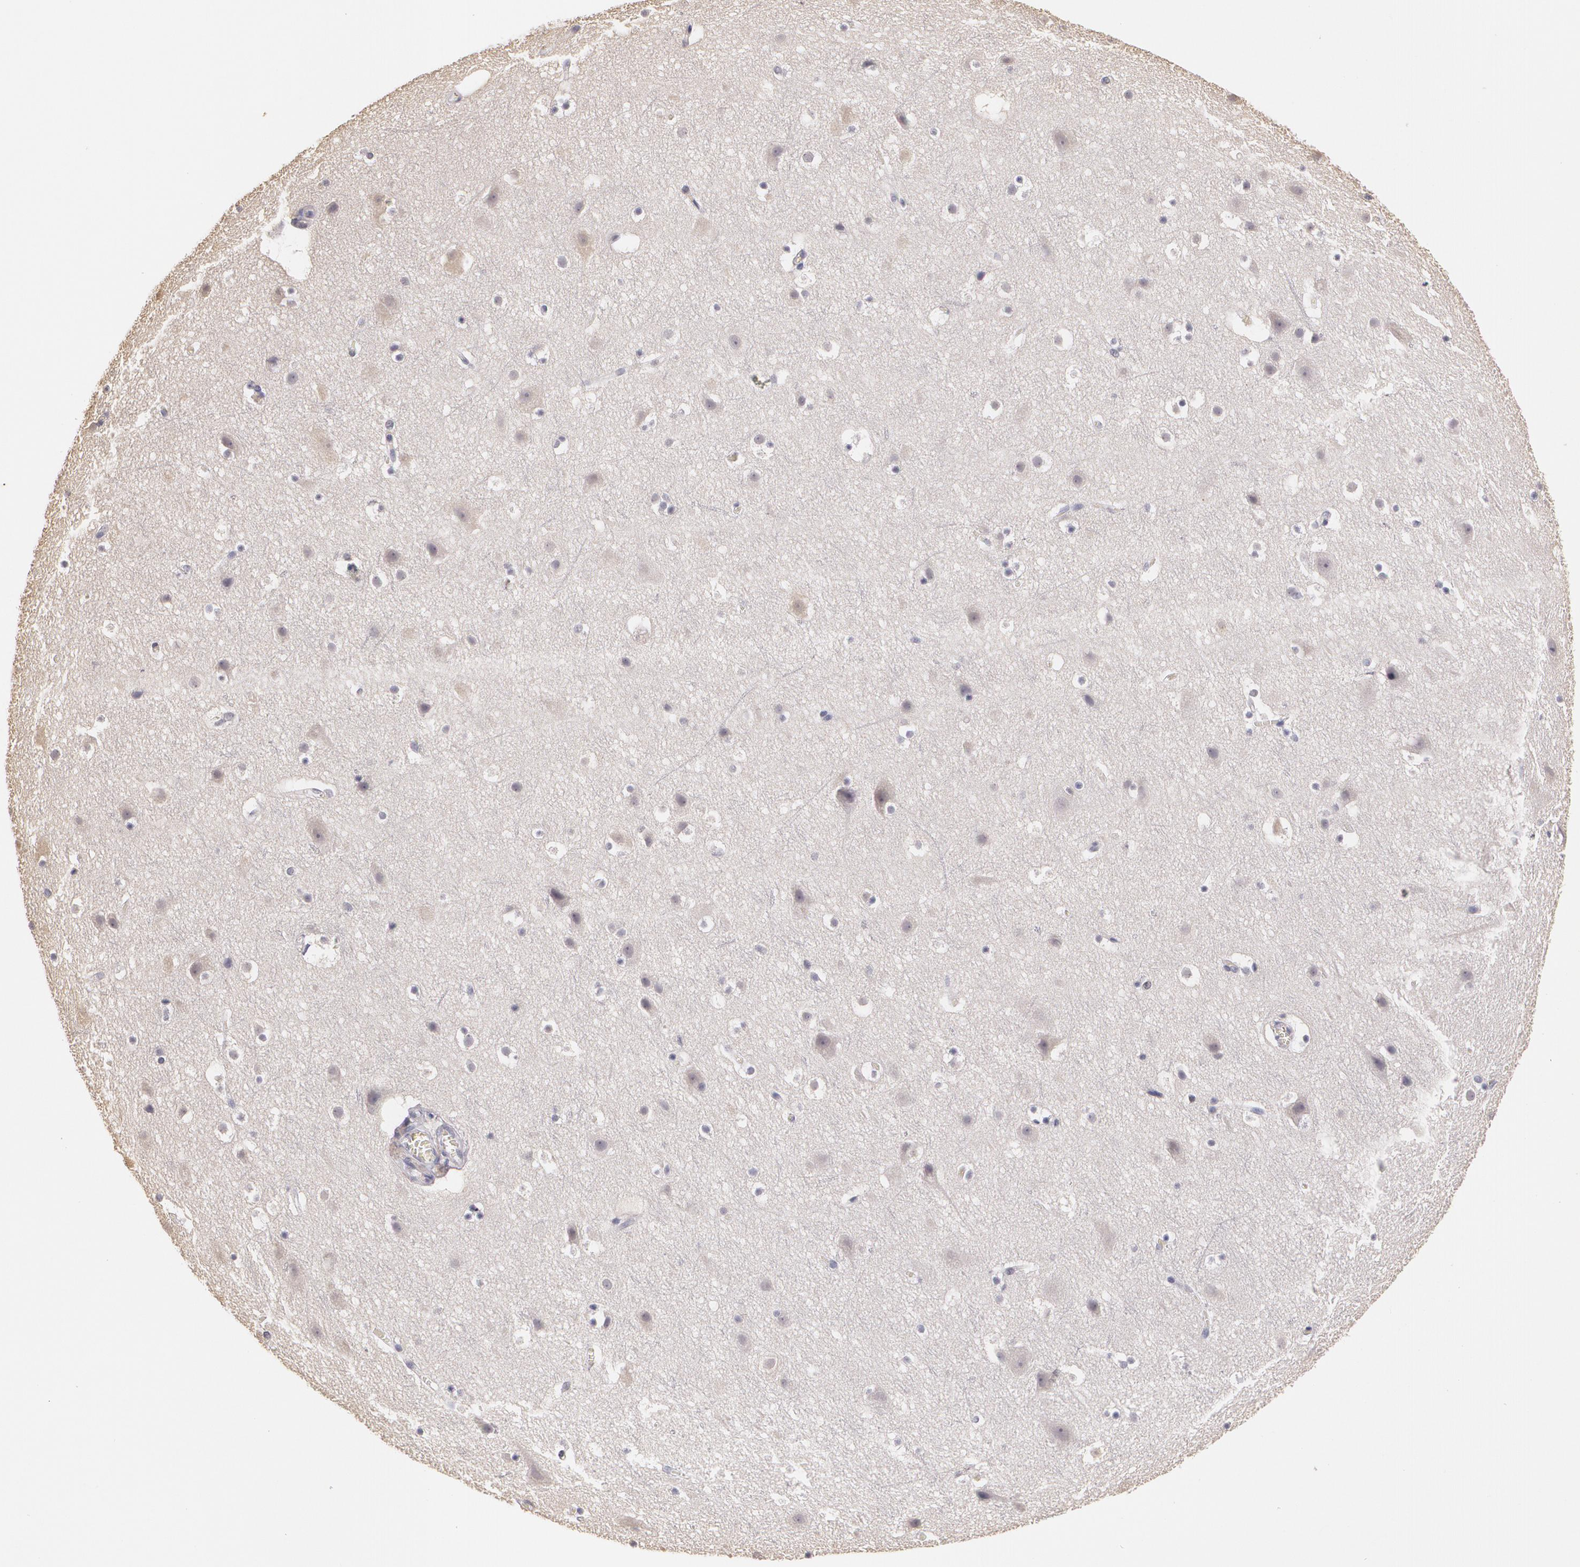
{"staining": {"intensity": "negative", "quantity": "none", "location": "none"}, "tissue": "cerebral cortex", "cell_type": "Endothelial cells", "image_type": "normal", "snomed": [{"axis": "morphology", "description": "Normal tissue, NOS"}, {"axis": "topography", "description": "Cerebral cortex"}], "caption": "Photomicrograph shows no significant protein positivity in endothelial cells of normal cerebral cortex. The staining was performed using DAB (3,3'-diaminobenzidine) to visualize the protein expression in brown, while the nuclei were stained in blue with hematoxylin (Magnification: 20x).", "gene": "LRG1", "patient": {"sex": "male", "age": 45}}